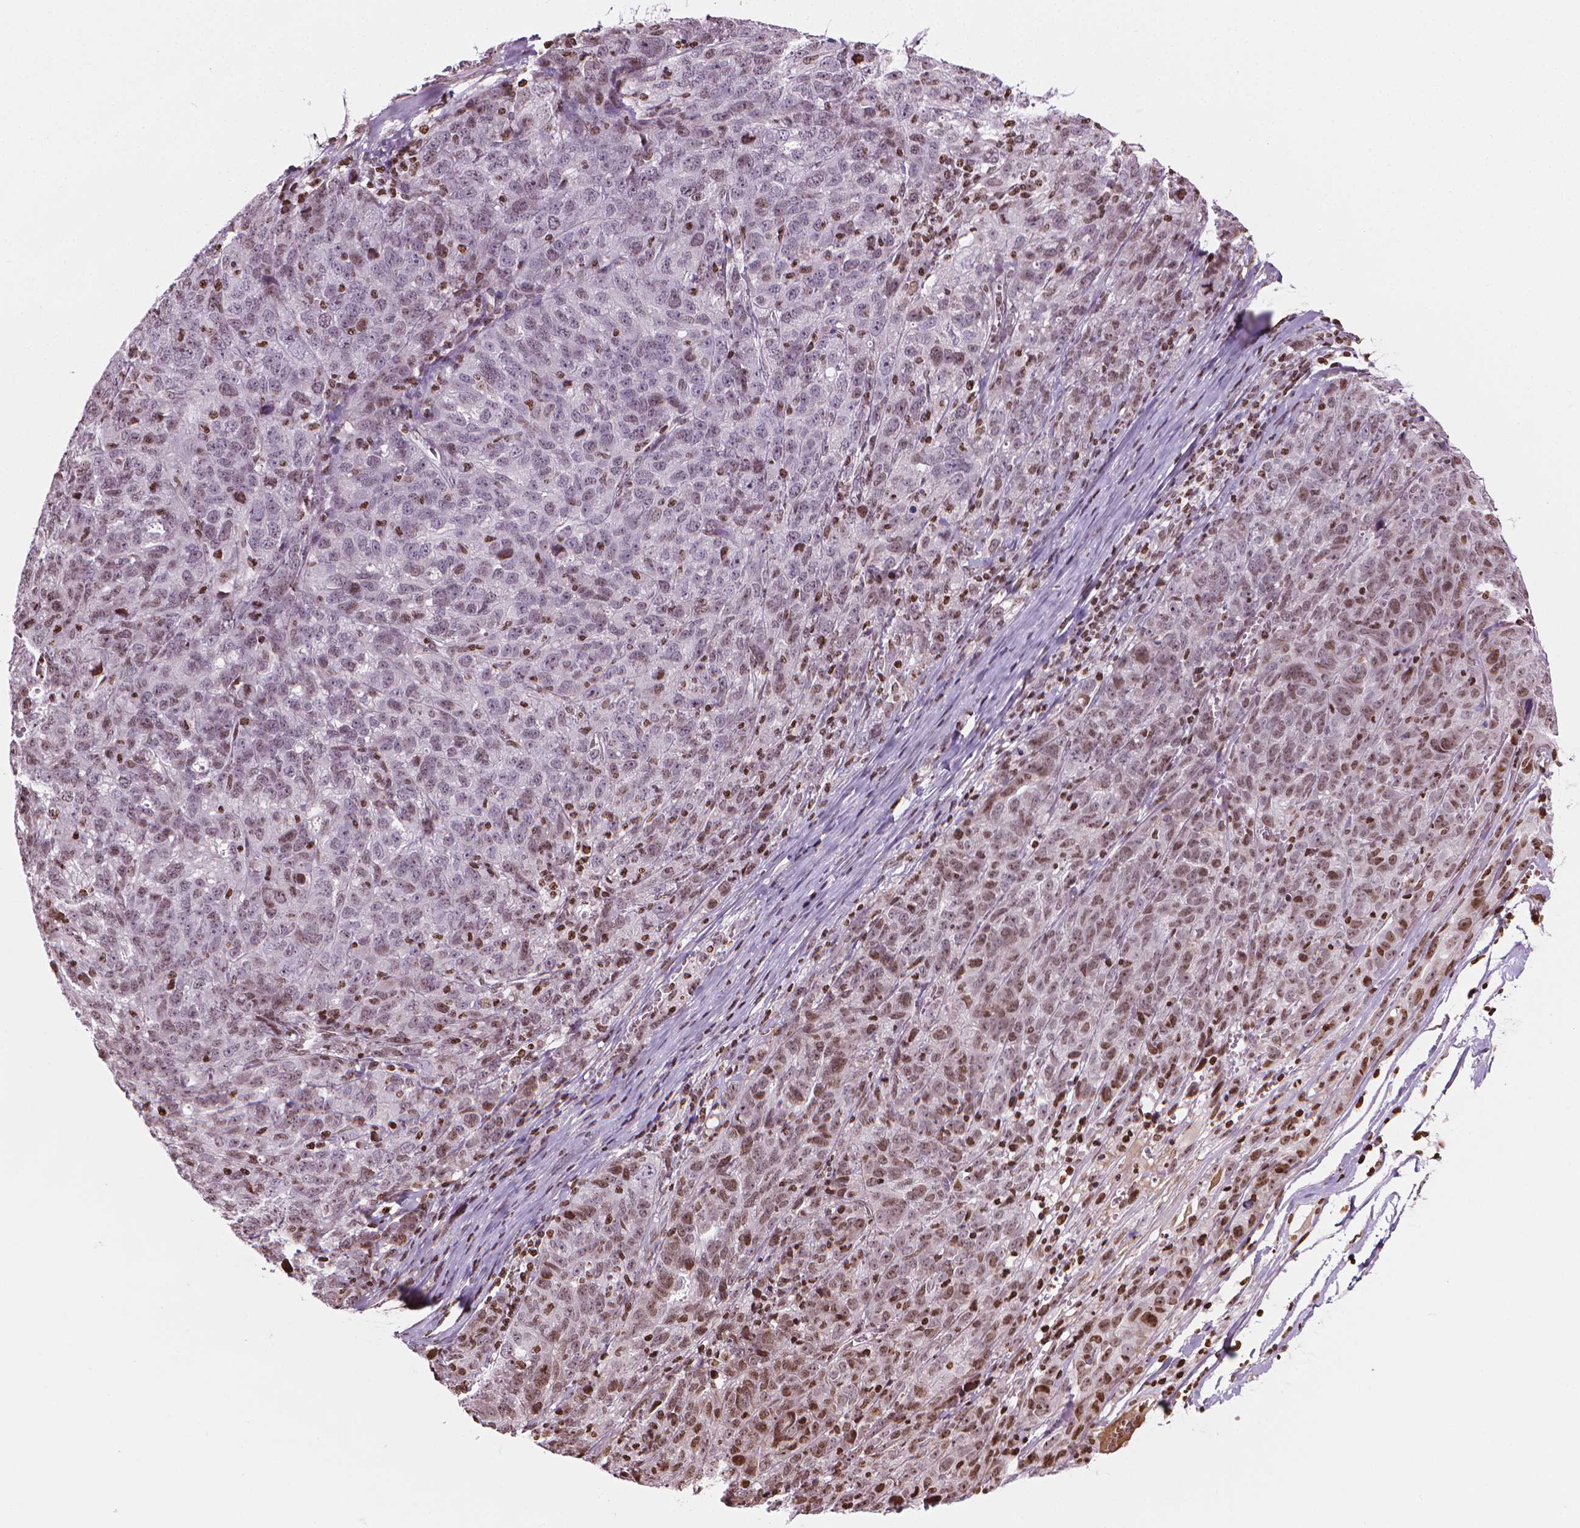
{"staining": {"intensity": "moderate", "quantity": "25%-75%", "location": "nuclear"}, "tissue": "ovarian cancer", "cell_type": "Tumor cells", "image_type": "cancer", "snomed": [{"axis": "morphology", "description": "Cystadenocarcinoma, serous, NOS"}, {"axis": "topography", "description": "Ovary"}], "caption": "Tumor cells reveal medium levels of moderate nuclear staining in about 25%-75% of cells in human ovarian cancer (serous cystadenocarcinoma).", "gene": "PIP4K2A", "patient": {"sex": "female", "age": 71}}